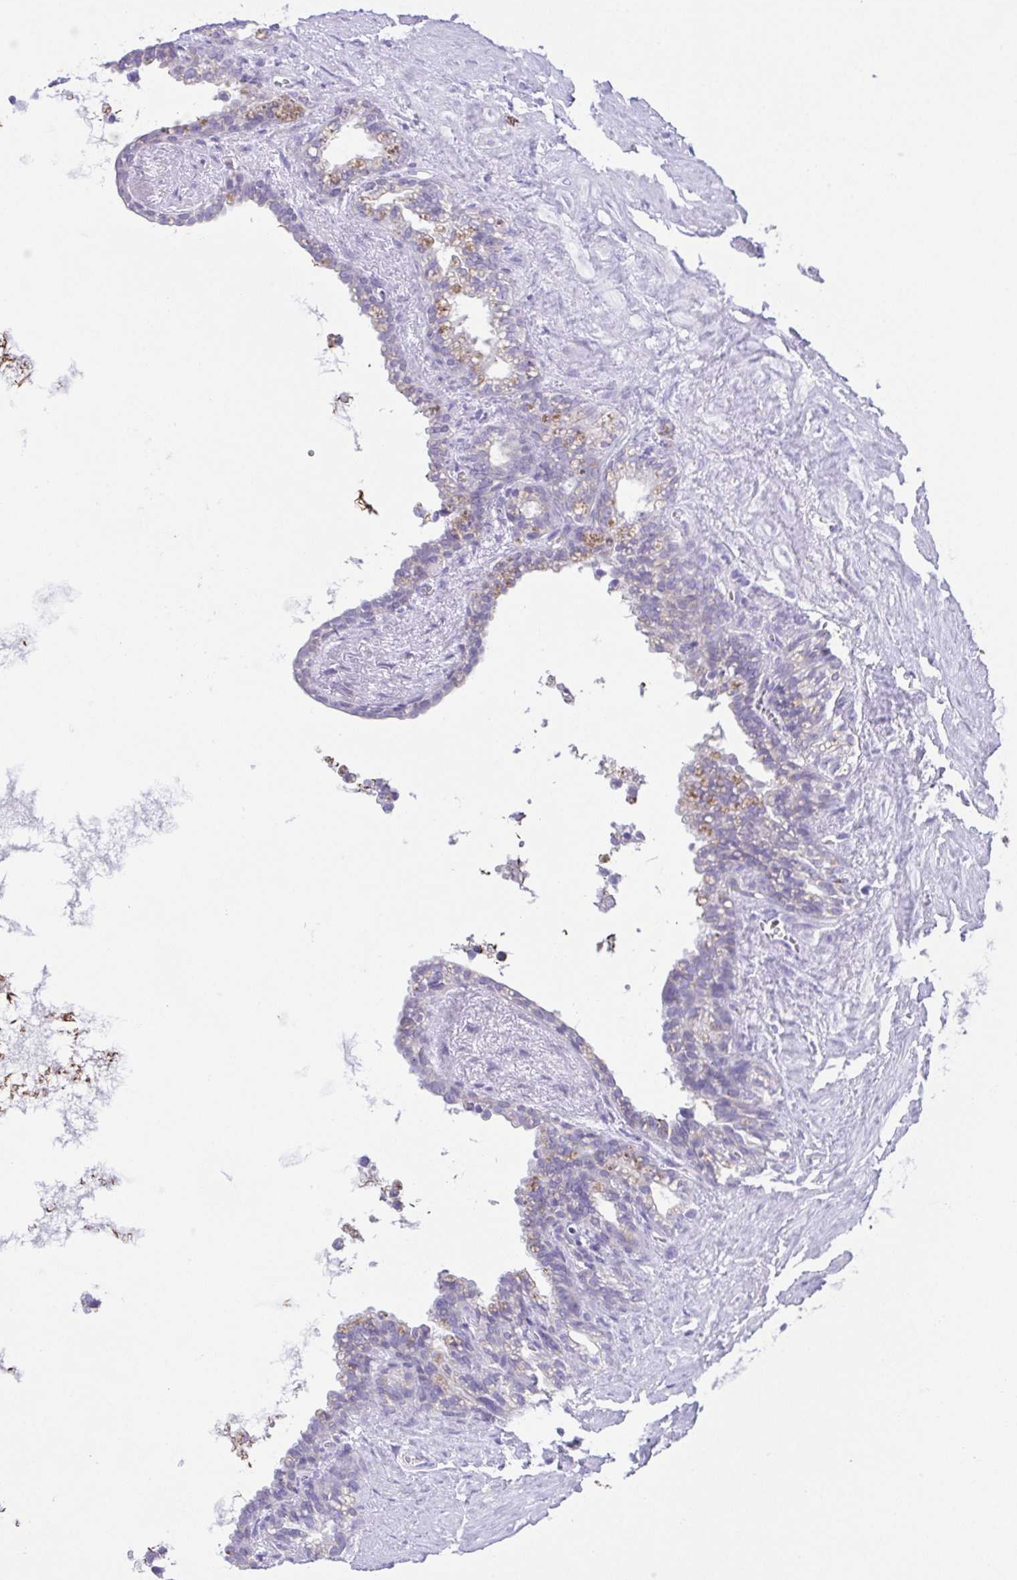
{"staining": {"intensity": "negative", "quantity": "none", "location": "none"}, "tissue": "seminal vesicle", "cell_type": "Glandular cells", "image_type": "normal", "snomed": [{"axis": "morphology", "description": "Normal tissue, NOS"}, {"axis": "topography", "description": "Seminal veicle"}], "caption": "IHC image of benign seminal vesicle: seminal vesicle stained with DAB shows no significant protein positivity in glandular cells. The staining was performed using DAB to visualize the protein expression in brown, while the nuclei were stained in blue with hematoxylin (Magnification: 20x).", "gene": "SPATA4", "patient": {"sex": "male", "age": 76}}